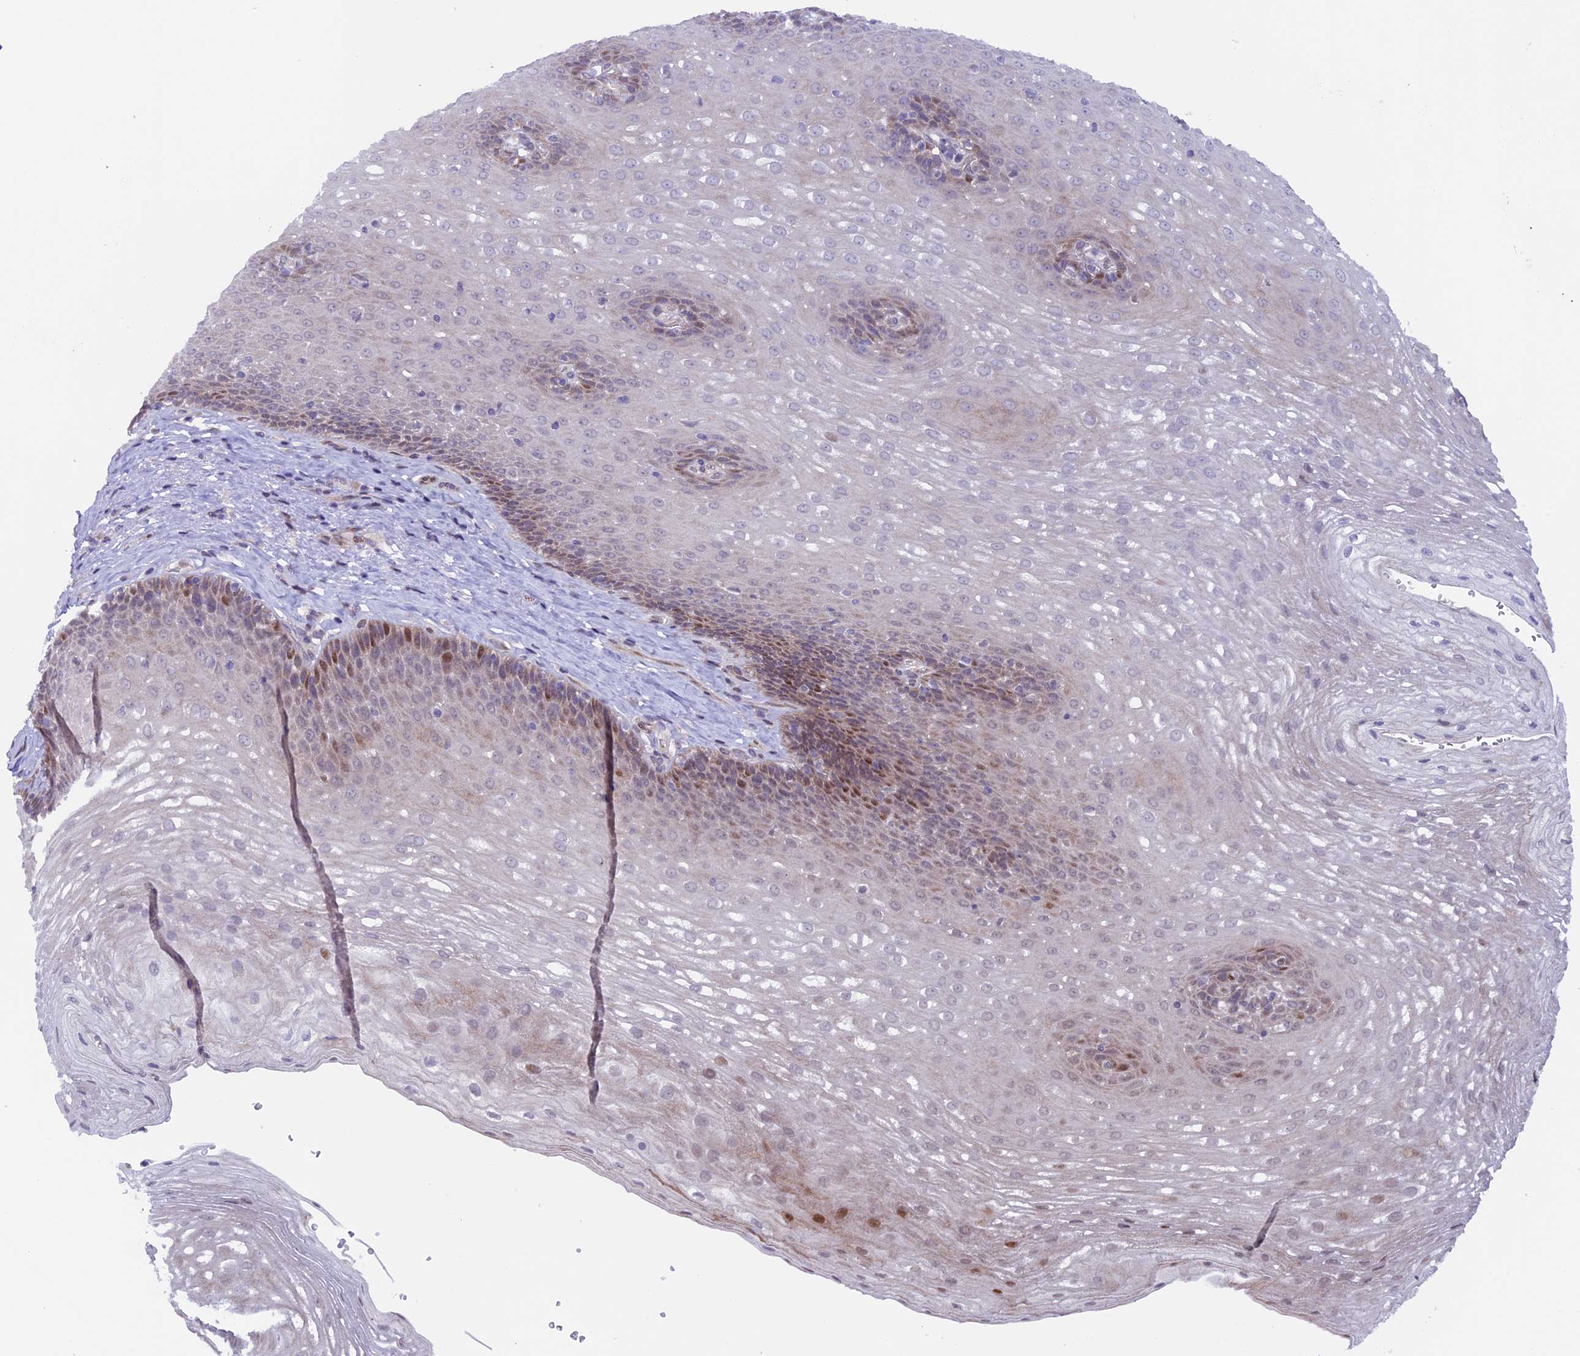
{"staining": {"intensity": "moderate", "quantity": "<25%", "location": "nuclear"}, "tissue": "esophagus", "cell_type": "Squamous epithelial cells", "image_type": "normal", "snomed": [{"axis": "morphology", "description": "Normal tissue, NOS"}, {"axis": "topography", "description": "Esophagus"}], "caption": "A low amount of moderate nuclear staining is present in approximately <25% of squamous epithelial cells in benign esophagus. (Brightfield microscopy of DAB IHC at high magnification).", "gene": "TMEM171", "patient": {"sex": "female", "age": 66}}